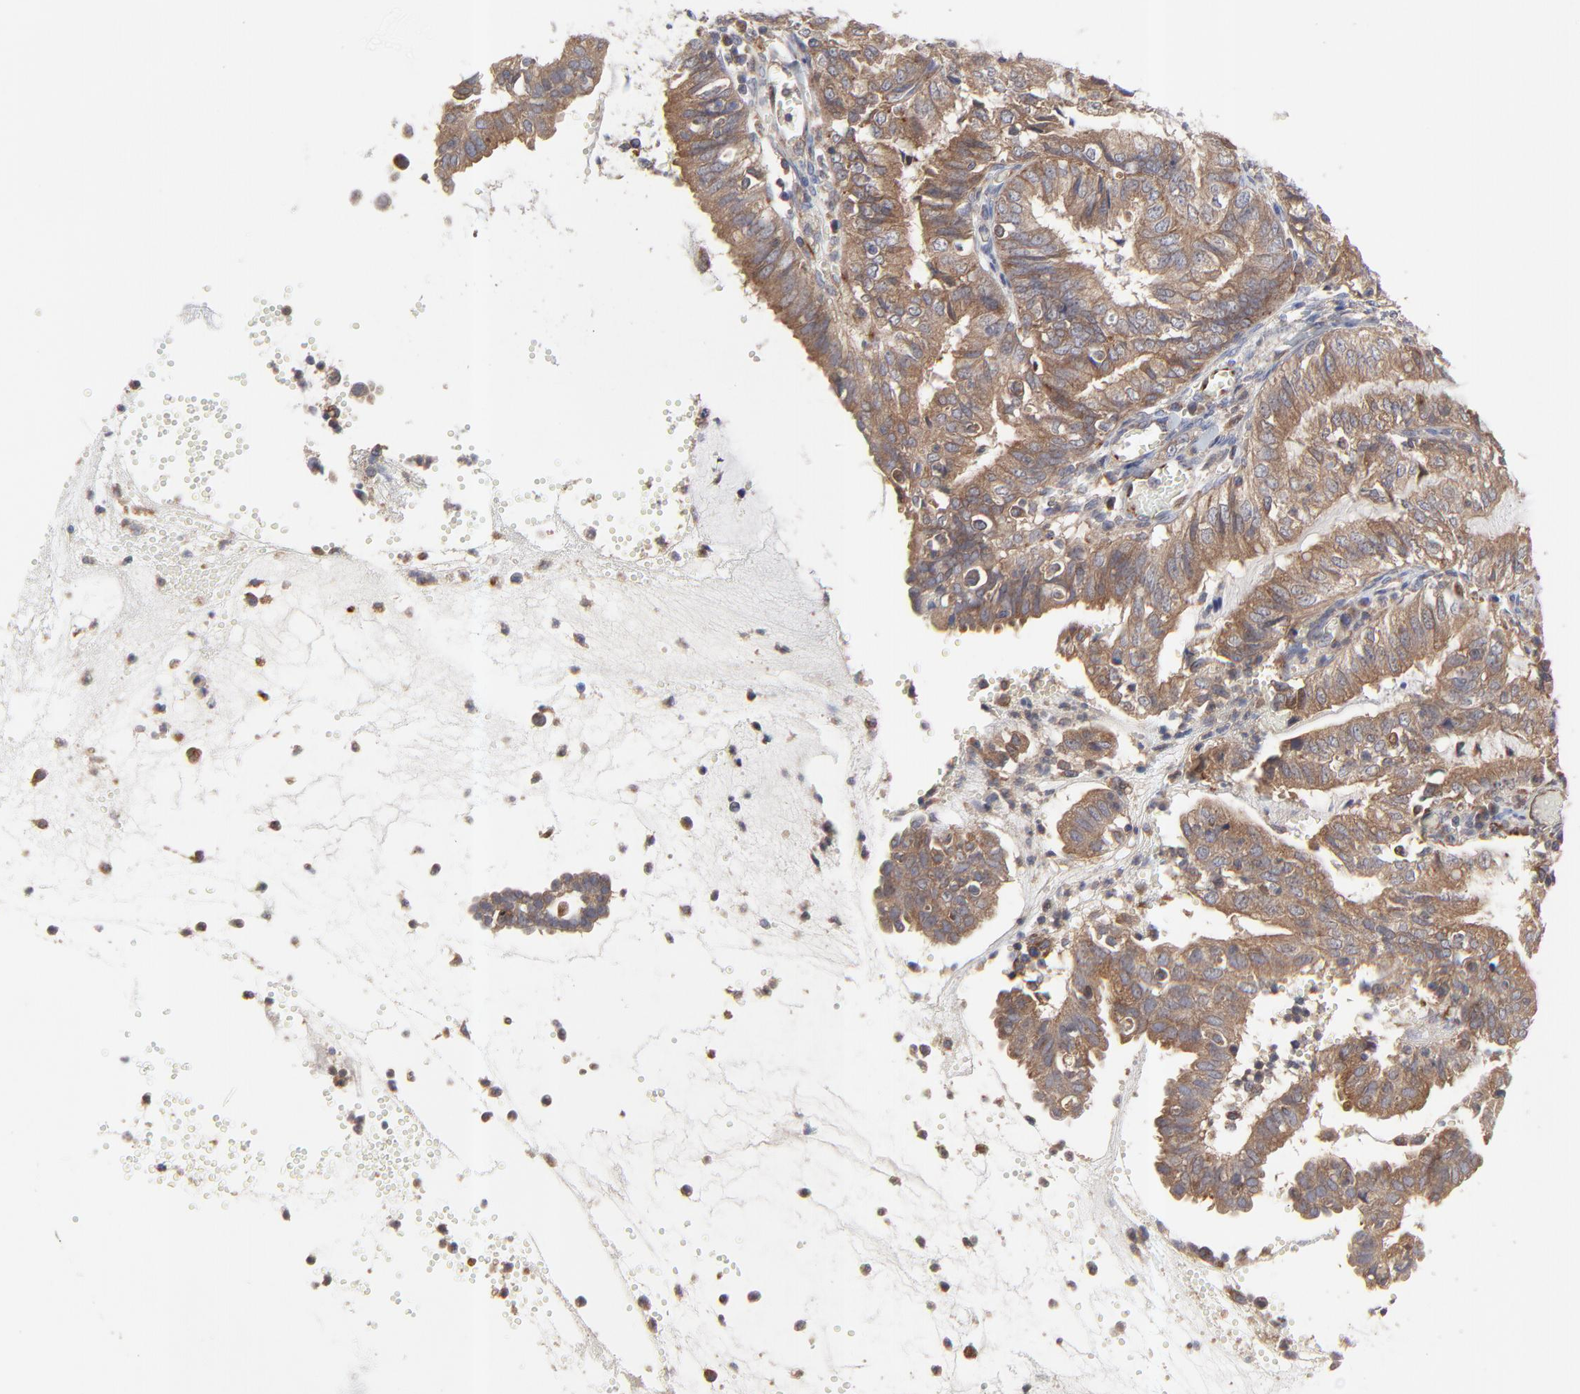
{"staining": {"intensity": "moderate", "quantity": ">75%", "location": "cytoplasmic/membranous"}, "tissue": "endometrial cancer", "cell_type": "Tumor cells", "image_type": "cancer", "snomed": [{"axis": "morphology", "description": "Adenocarcinoma, NOS"}, {"axis": "topography", "description": "Endometrium"}], "caption": "The immunohistochemical stain shows moderate cytoplasmic/membranous expression in tumor cells of endometrial adenocarcinoma tissue.", "gene": "RAB9A", "patient": {"sex": "female", "age": 66}}